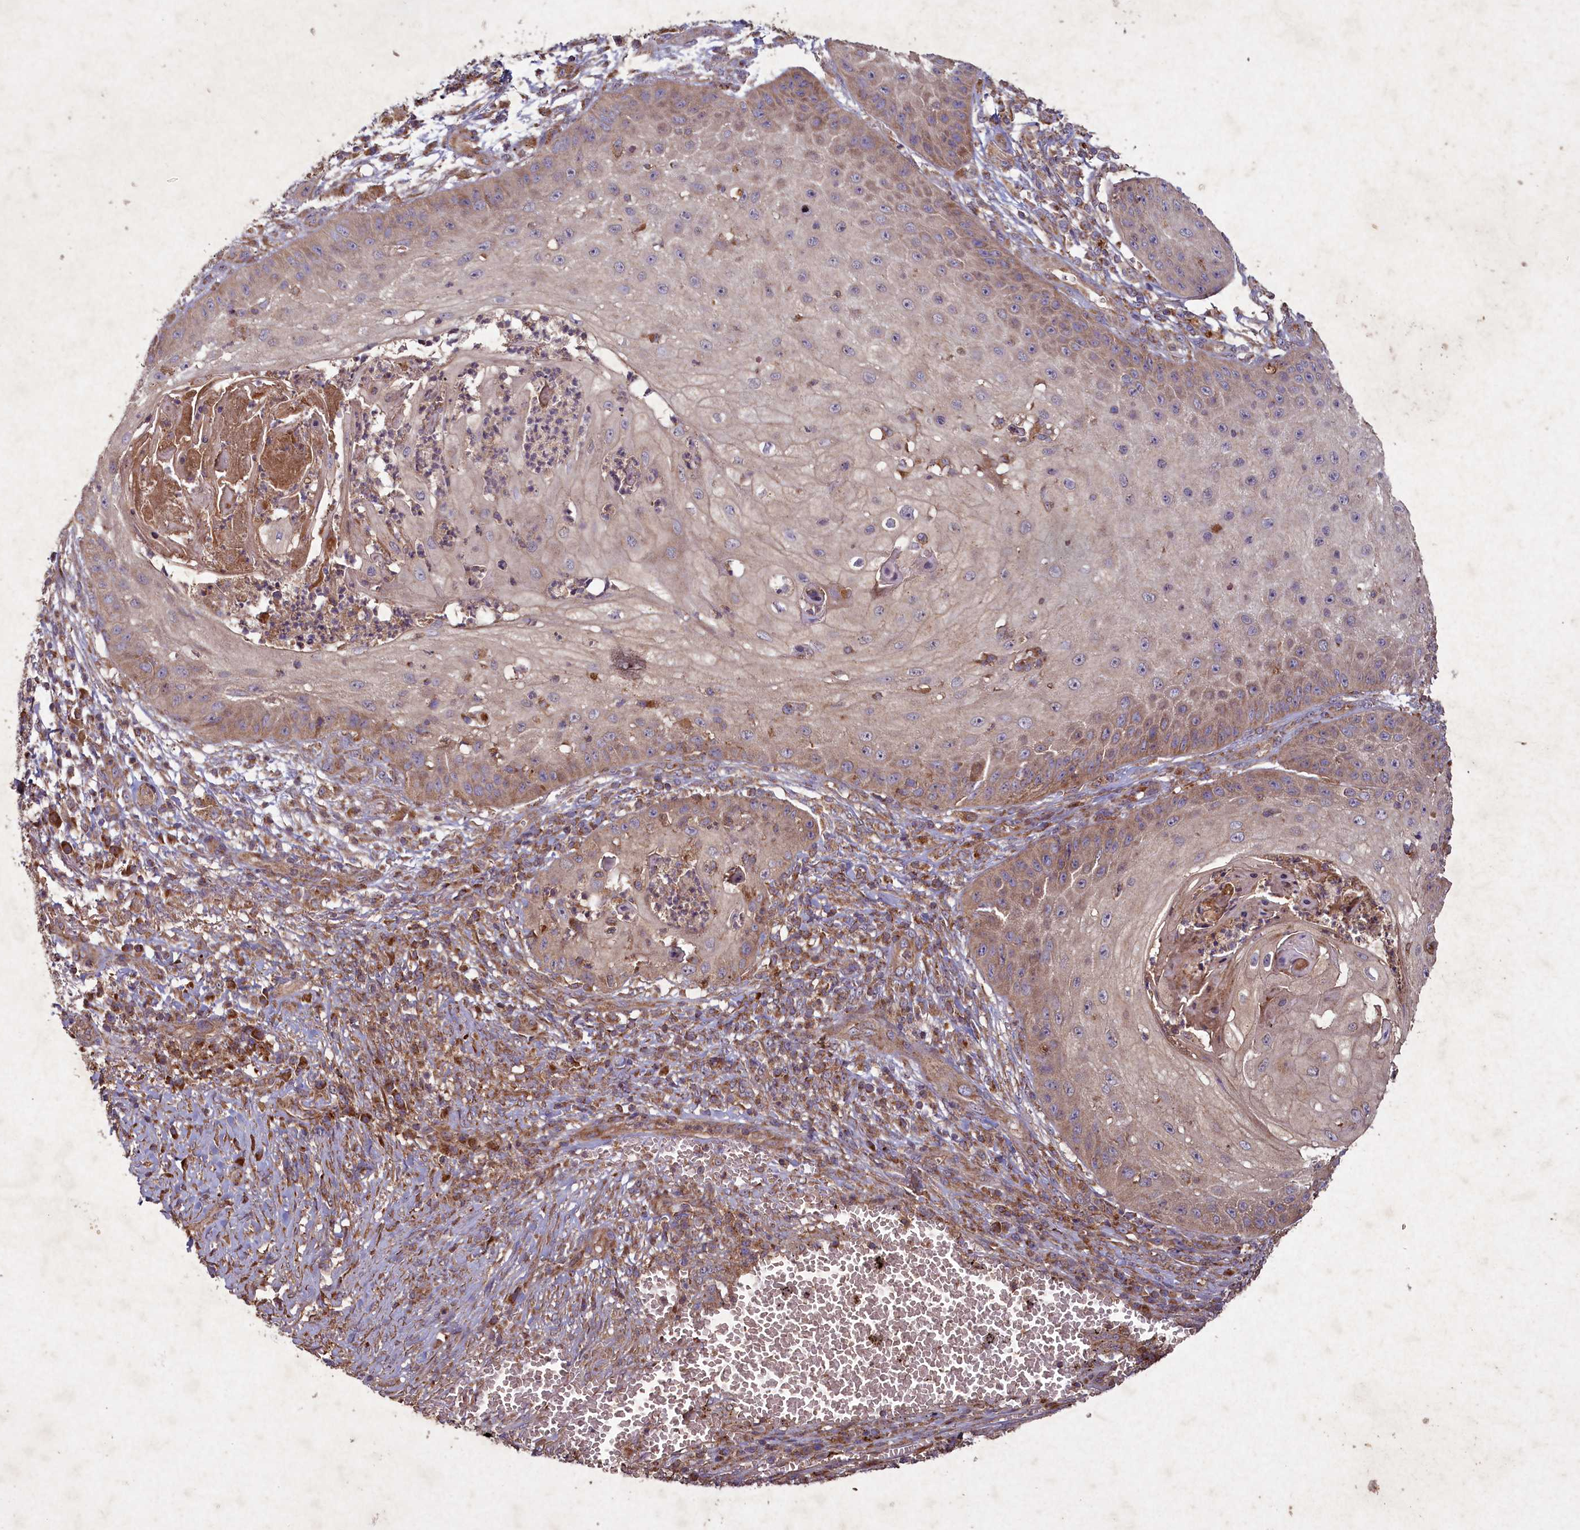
{"staining": {"intensity": "moderate", "quantity": "25%-75%", "location": "cytoplasmic/membranous"}, "tissue": "skin cancer", "cell_type": "Tumor cells", "image_type": "cancer", "snomed": [{"axis": "morphology", "description": "Squamous cell carcinoma, NOS"}, {"axis": "topography", "description": "Skin"}], "caption": "Squamous cell carcinoma (skin) stained with a brown dye reveals moderate cytoplasmic/membranous positive expression in approximately 25%-75% of tumor cells.", "gene": "CIAO2B", "patient": {"sex": "male", "age": 70}}